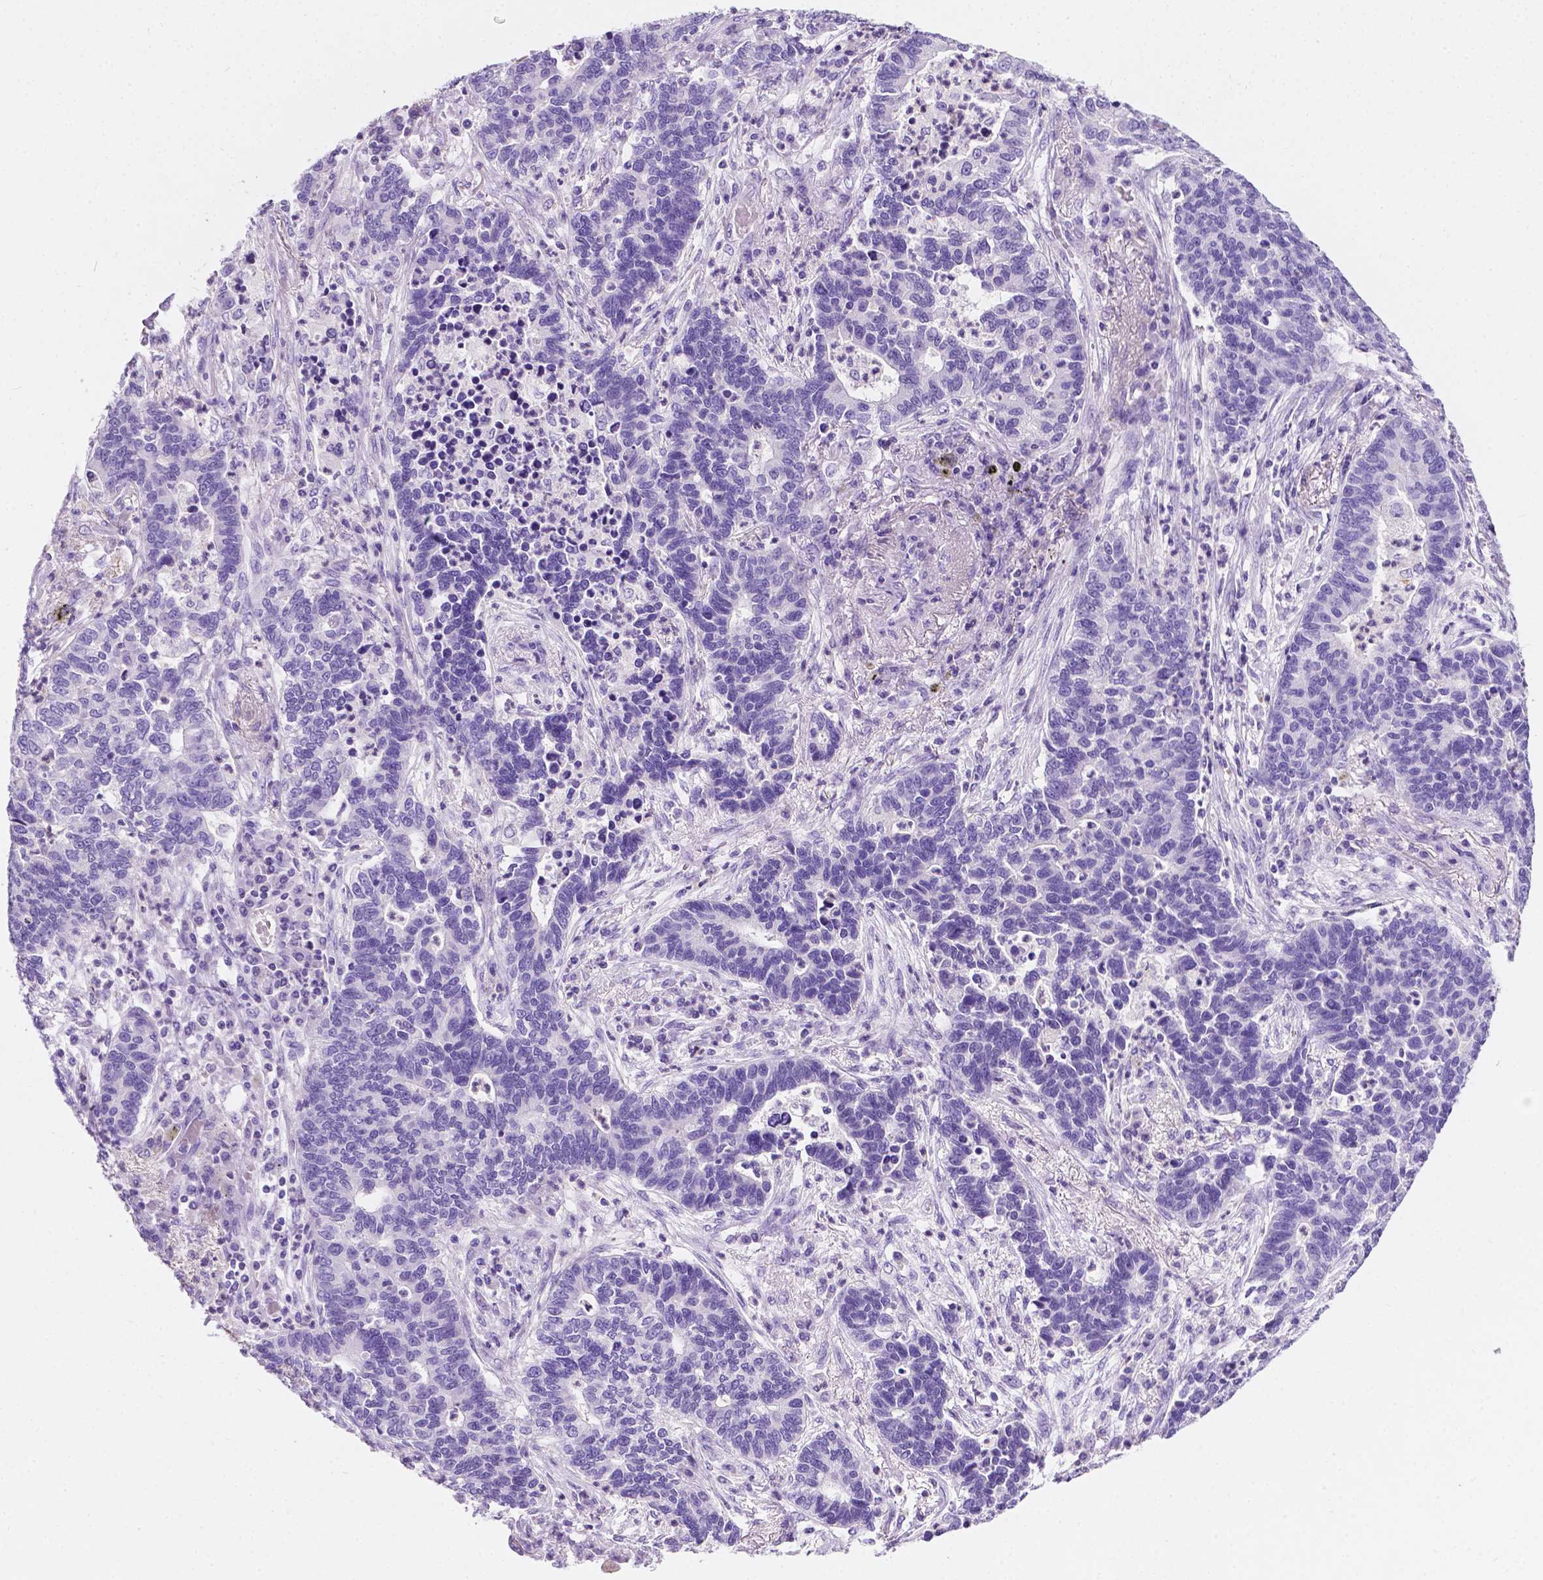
{"staining": {"intensity": "negative", "quantity": "none", "location": "none"}, "tissue": "lung cancer", "cell_type": "Tumor cells", "image_type": "cancer", "snomed": [{"axis": "morphology", "description": "Adenocarcinoma, NOS"}, {"axis": "topography", "description": "Lung"}], "caption": "This is an immunohistochemistry image of human adenocarcinoma (lung). There is no expression in tumor cells.", "gene": "GNAO1", "patient": {"sex": "female", "age": 57}}